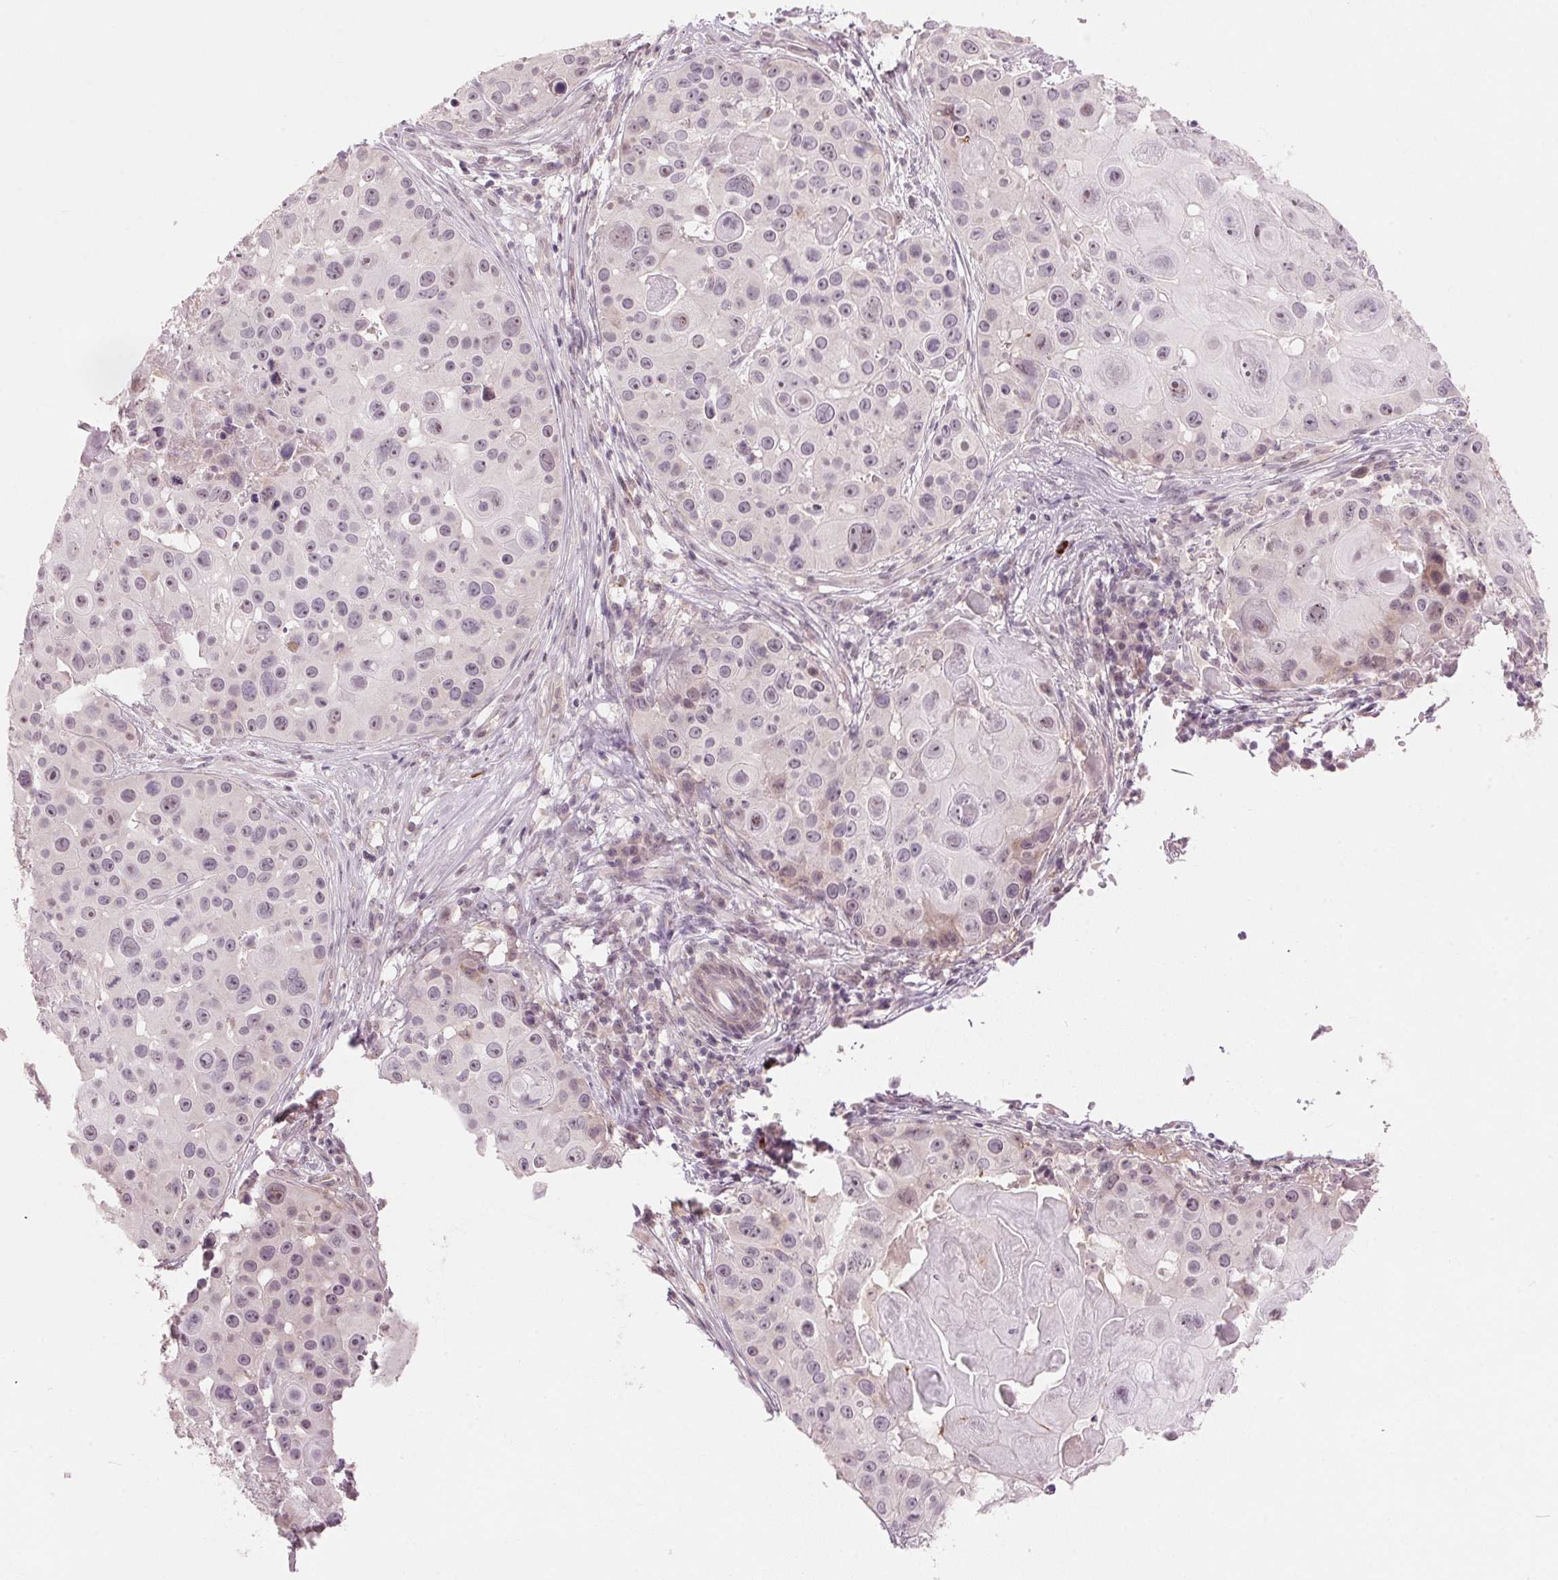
{"staining": {"intensity": "weak", "quantity": "<25%", "location": "nuclear"}, "tissue": "skin cancer", "cell_type": "Tumor cells", "image_type": "cancer", "snomed": [{"axis": "morphology", "description": "Squamous cell carcinoma, NOS"}, {"axis": "topography", "description": "Skin"}], "caption": "Tumor cells are negative for brown protein staining in skin cancer (squamous cell carcinoma).", "gene": "TMED6", "patient": {"sex": "male", "age": 92}}